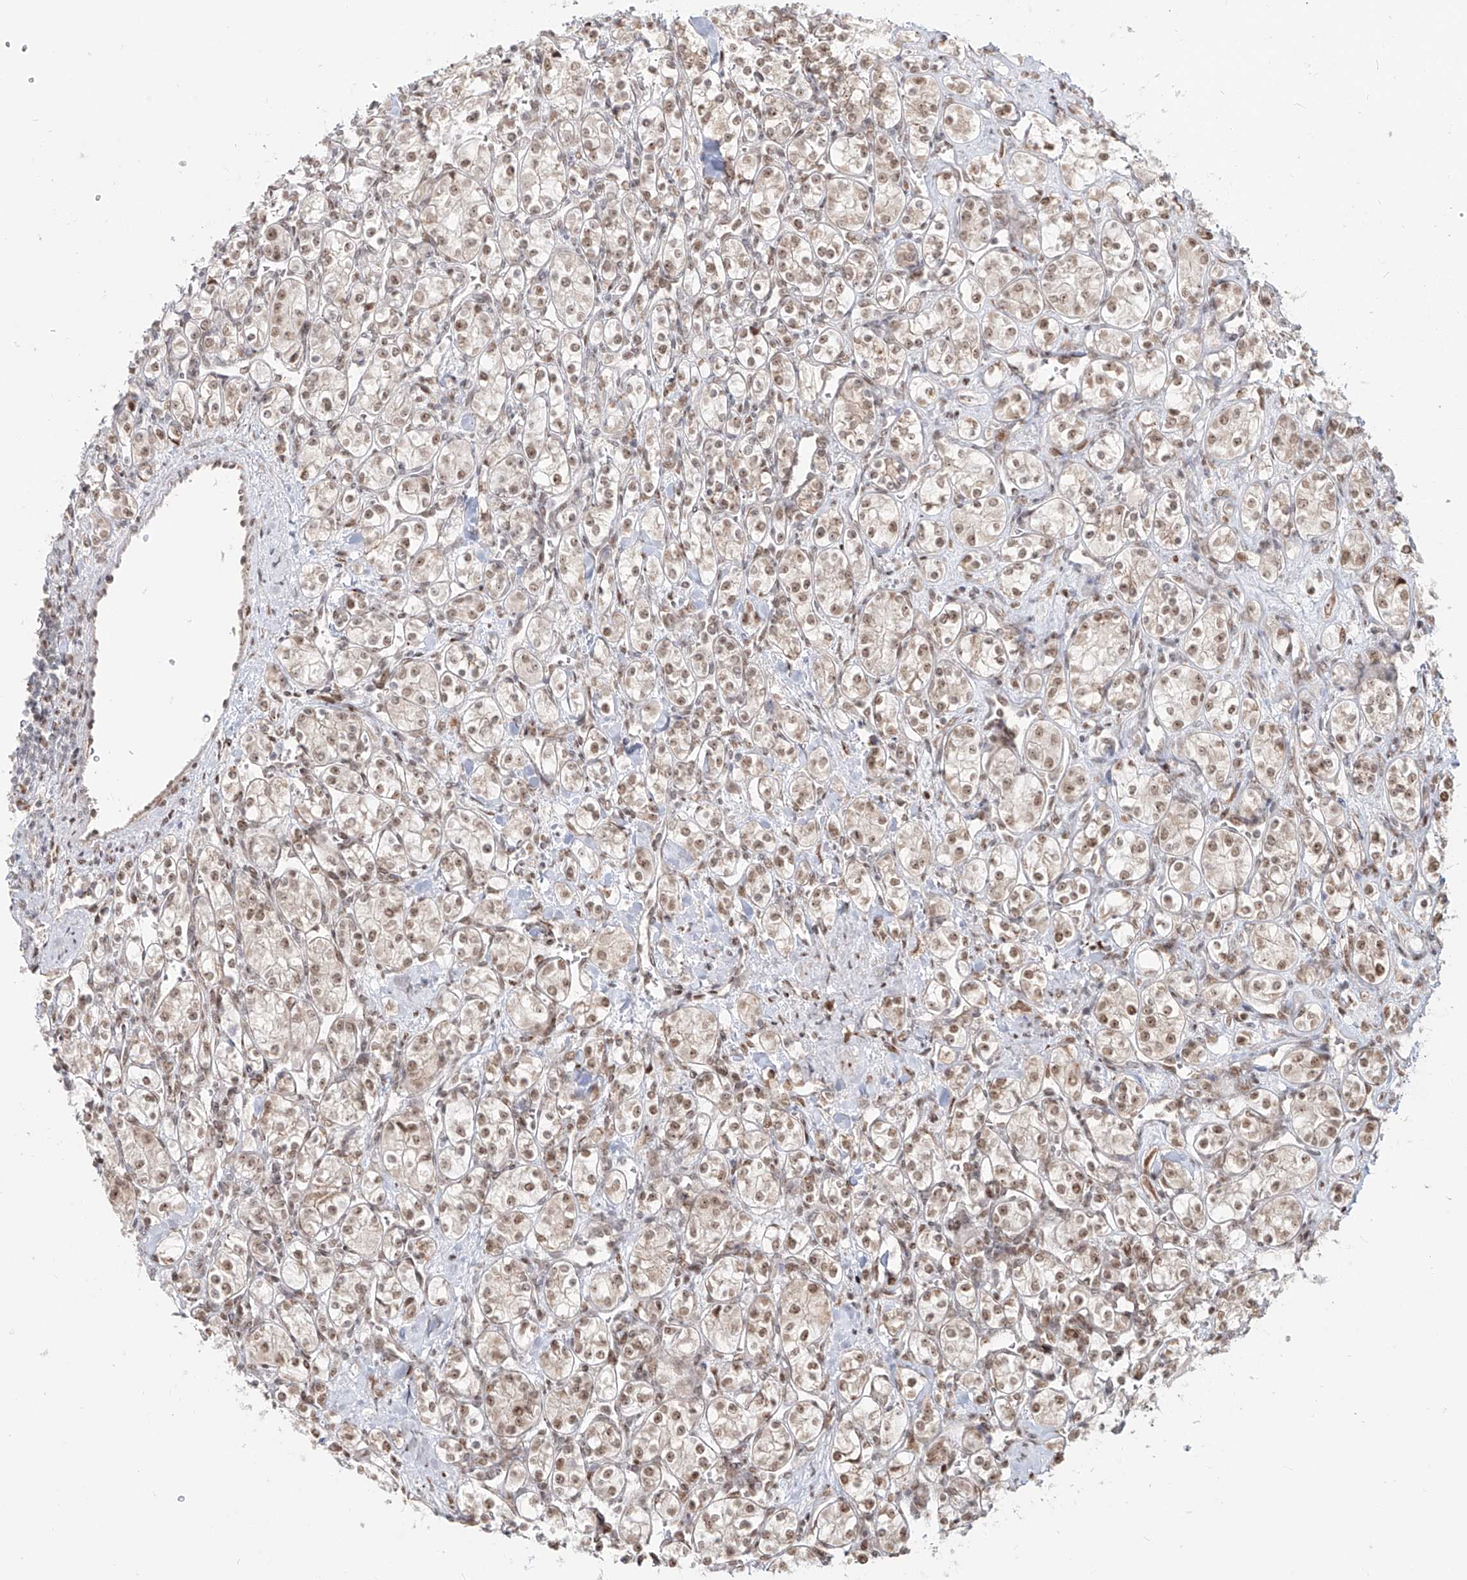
{"staining": {"intensity": "weak", "quantity": ">75%", "location": "nuclear"}, "tissue": "renal cancer", "cell_type": "Tumor cells", "image_type": "cancer", "snomed": [{"axis": "morphology", "description": "Adenocarcinoma, NOS"}, {"axis": "topography", "description": "Kidney"}], "caption": "There is low levels of weak nuclear expression in tumor cells of renal cancer (adenocarcinoma), as demonstrated by immunohistochemical staining (brown color).", "gene": "ZNF710", "patient": {"sex": "male", "age": 77}}